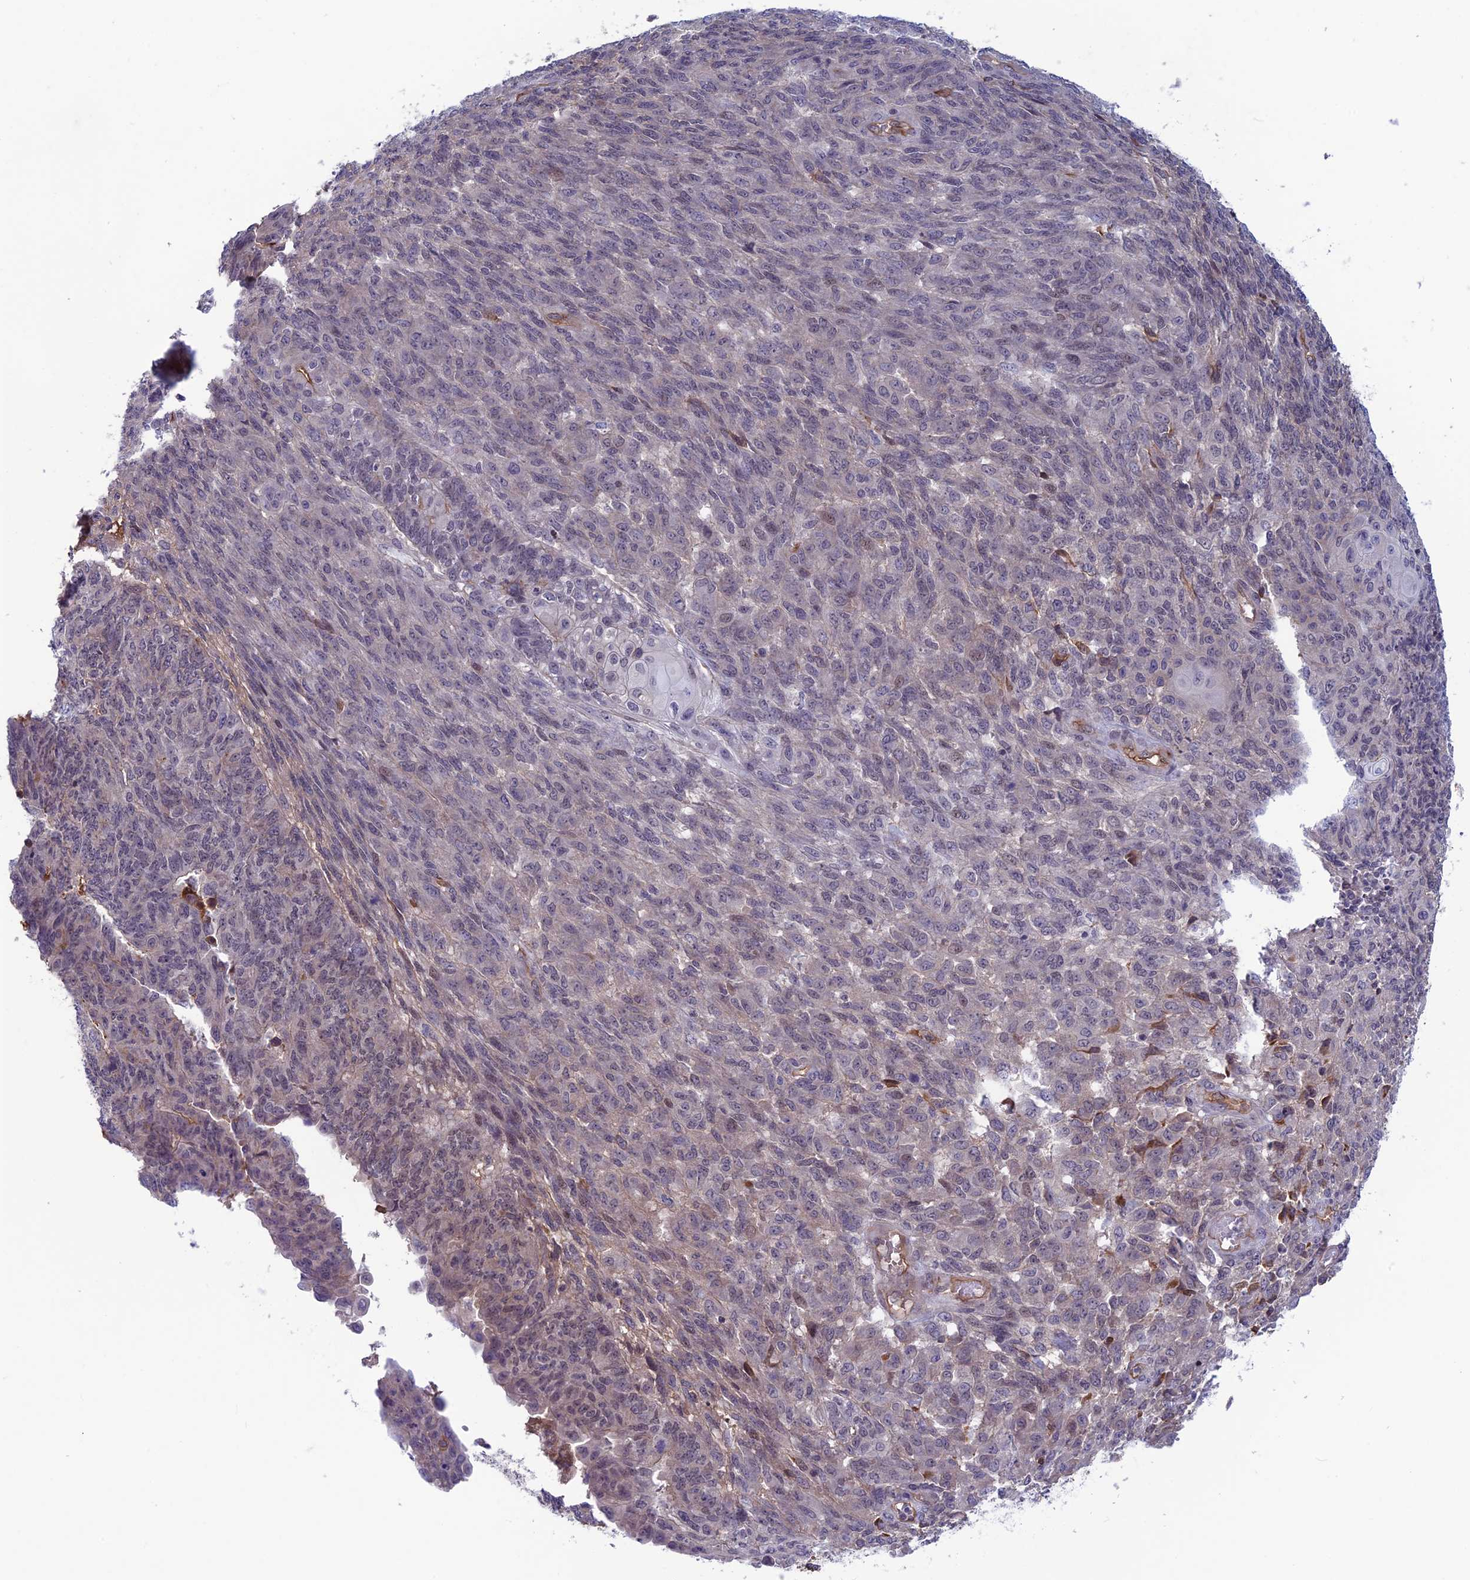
{"staining": {"intensity": "negative", "quantity": "none", "location": "none"}, "tissue": "endometrial cancer", "cell_type": "Tumor cells", "image_type": "cancer", "snomed": [{"axis": "morphology", "description": "Adenocarcinoma, NOS"}, {"axis": "topography", "description": "Endometrium"}], "caption": "Immunohistochemical staining of human endometrial adenocarcinoma shows no significant expression in tumor cells.", "gene": "FKBPL", "patient": {"sex": "female", "age": 32}}